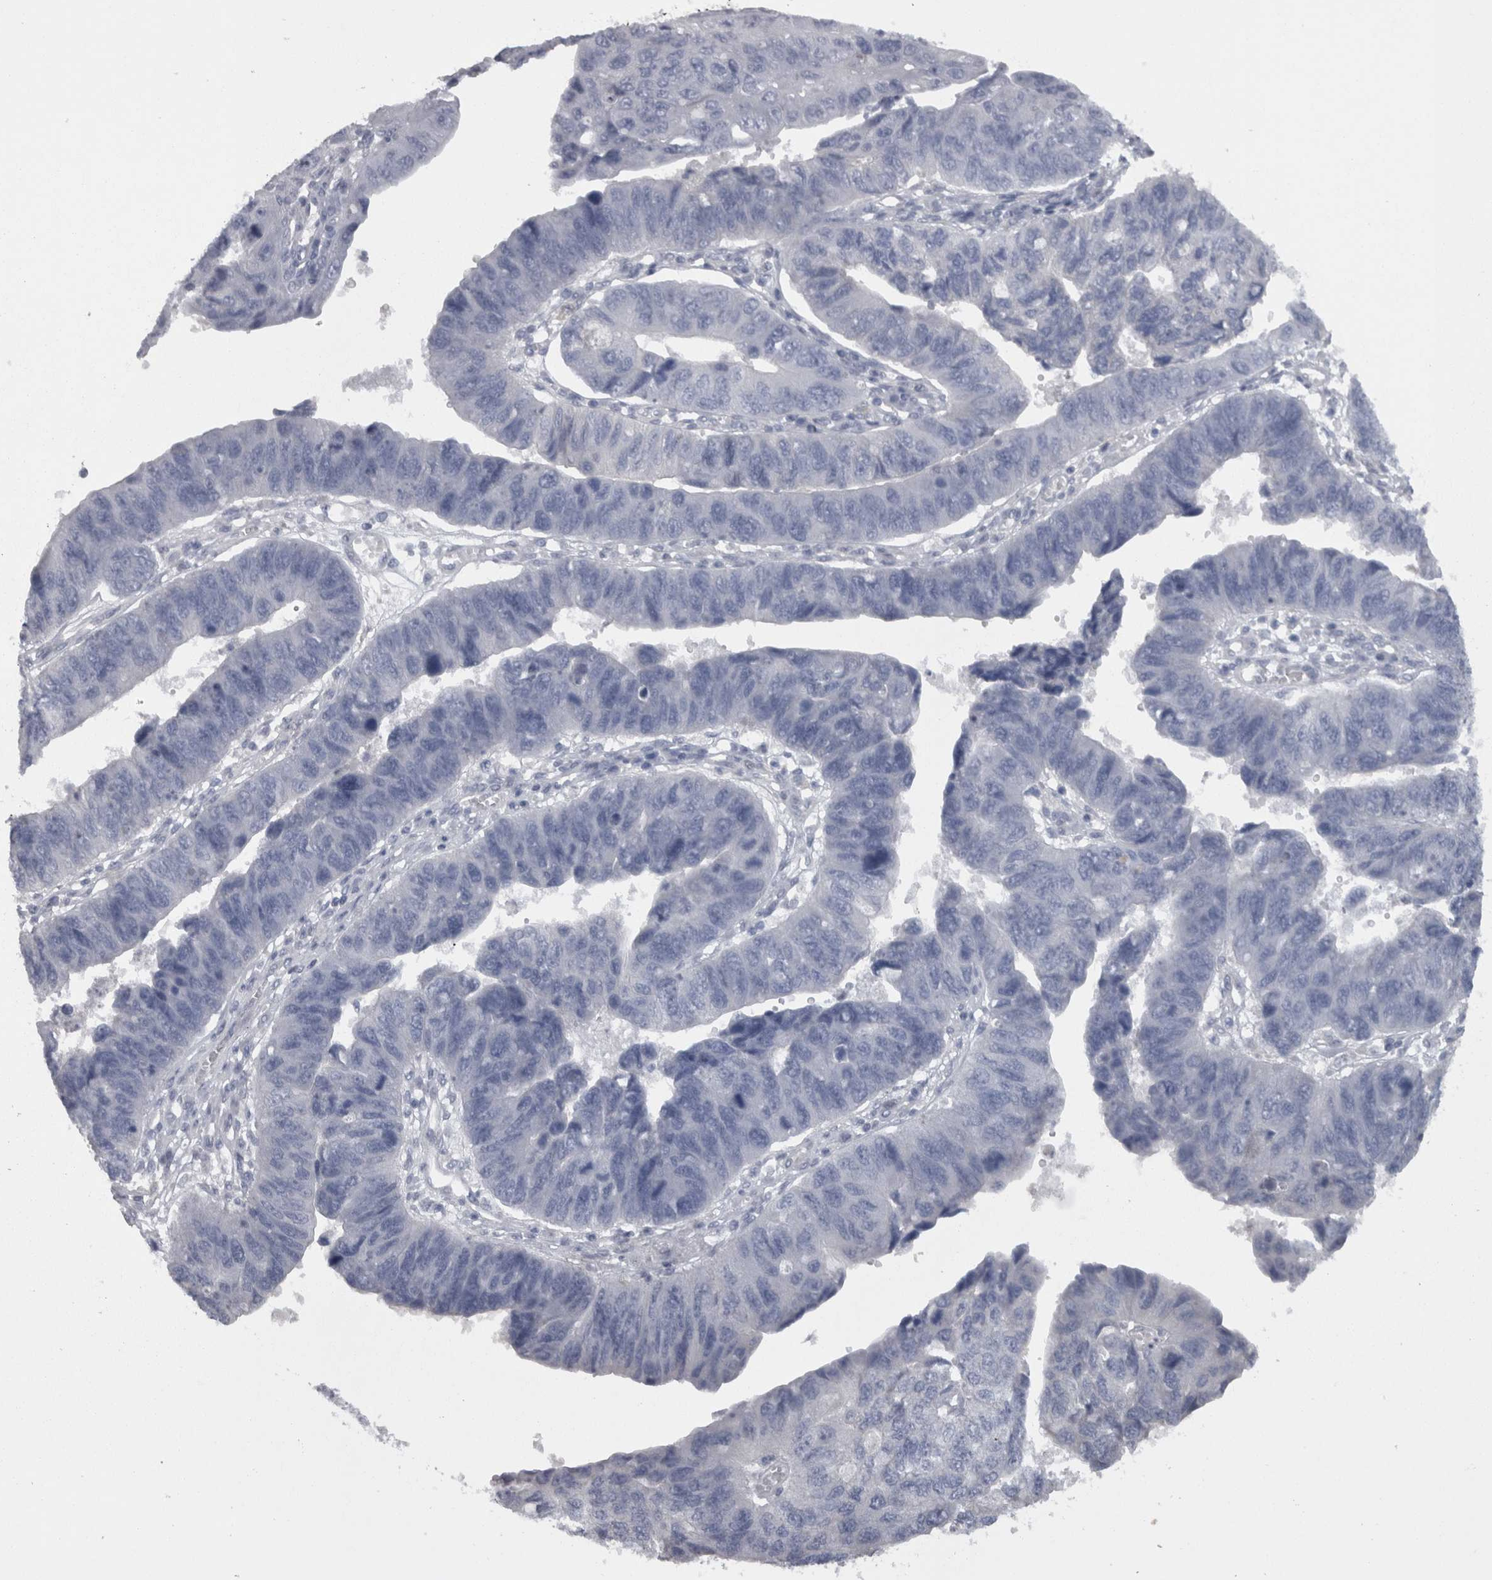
{"staining": {"intensity": "negative", "quantity": "none", "location": "none"}, "tissue": "stomach cancer", "cell_type": "Tumor cells", "image_type": "cancer", "snomed": [{"axis": "morphology", "description": "Adenocarcinoma, NOS"}, {"axis": "topography", "description": "Stomach"}], "caption": "Tumor cells are negative for protein expression in human stomach adenocarcinoma.", "gene": "CAMK2D", "patient": {"sex": "male", "age": 59}}